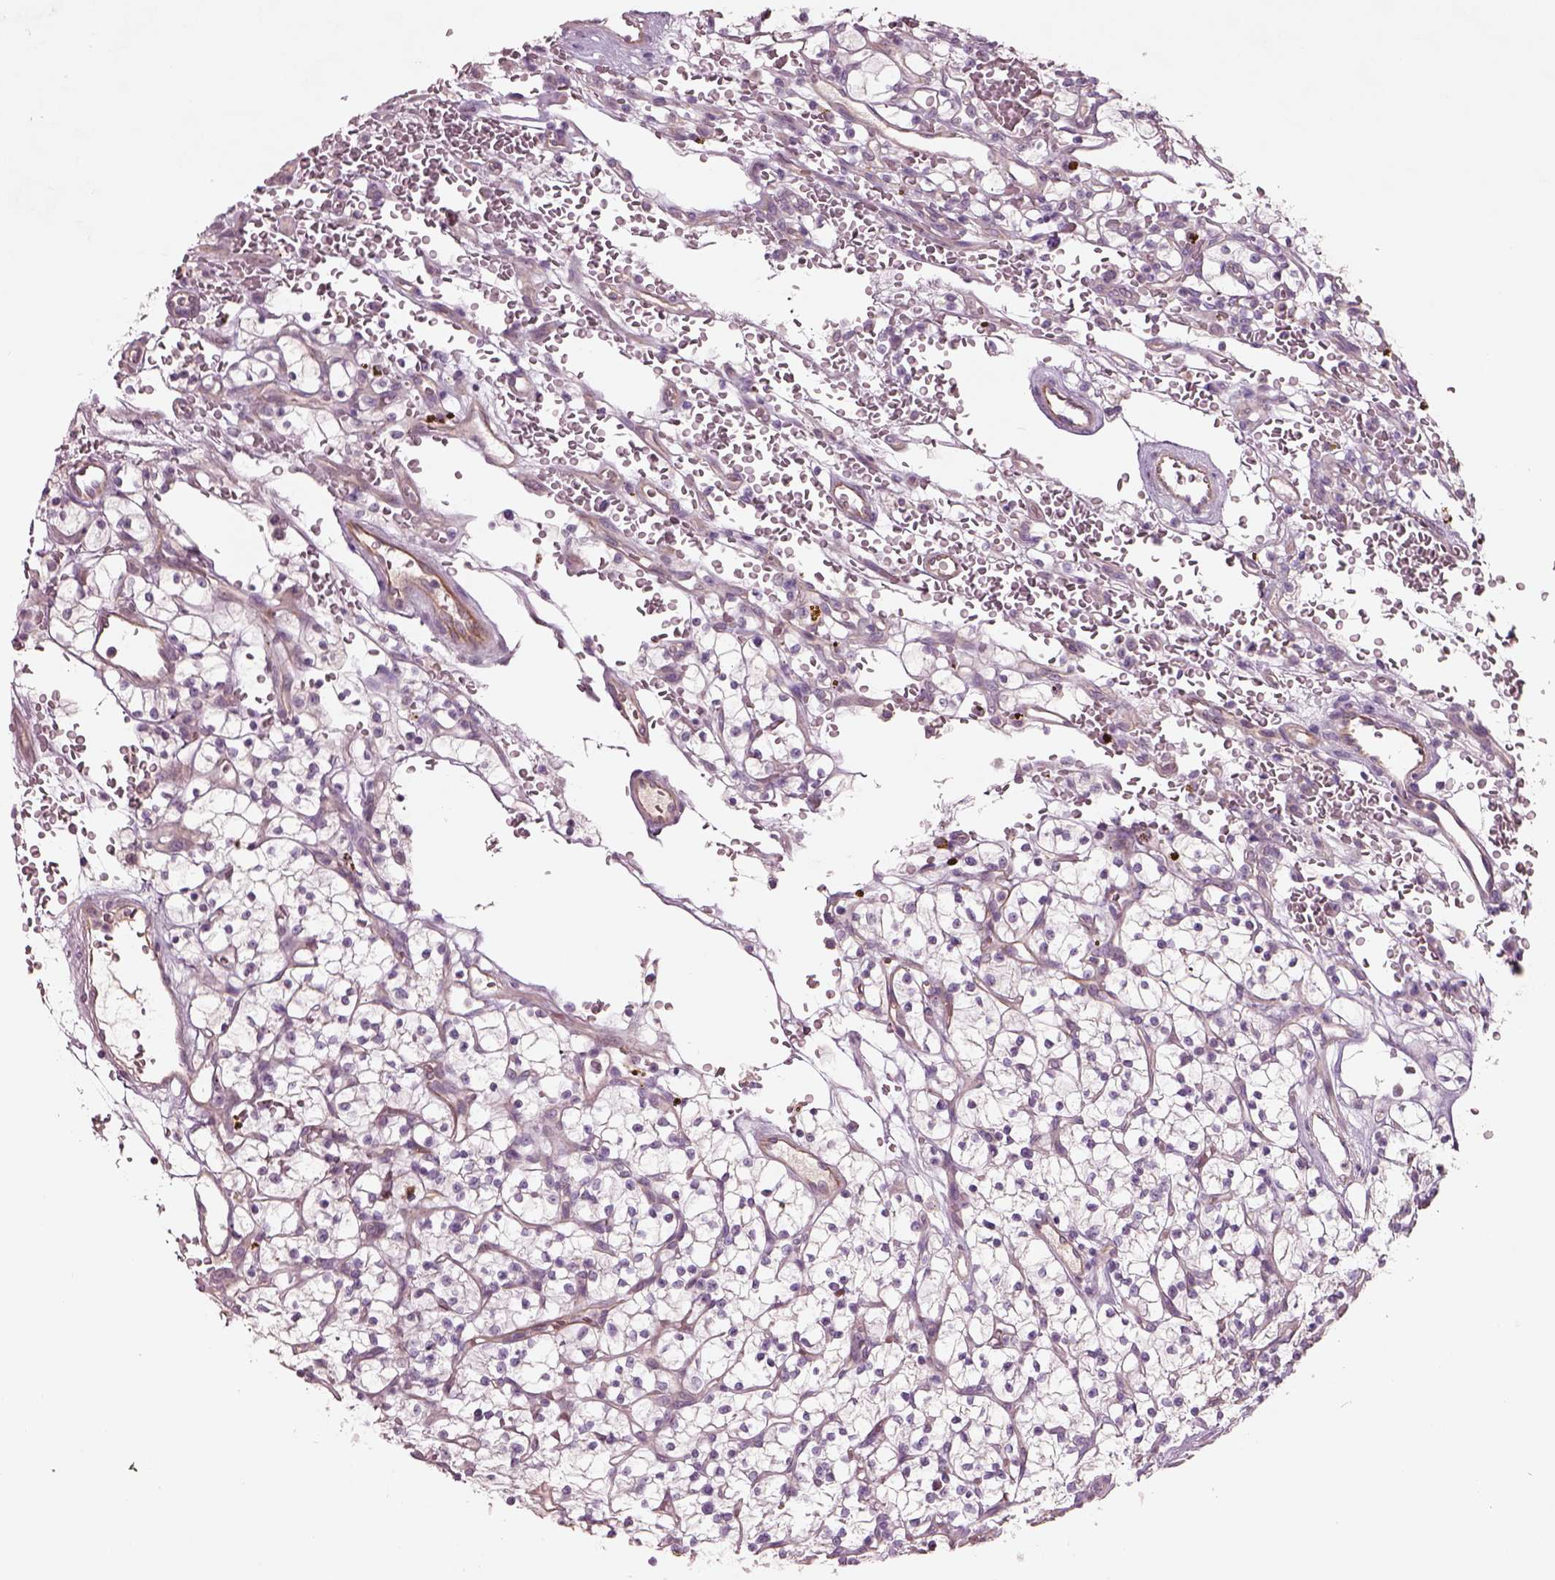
{"staining": {"intensity": "negative", "quantity": "none", "location": "none"}, "tissue": "renal cancer", "cell_type": "Tumor cells", "image_type": "cancer", "snomed": [{"axis": "morphology", "description": "Adenocarcinoma, NOS"}, {"axis": "topography", "description": "Kidney"}], "caption": "Histopathology image shows no significant protein positivity in tumor cells of renal cancer.", "gene": "DUOXA2", "patient": {"sex": "female", "age": 64}}